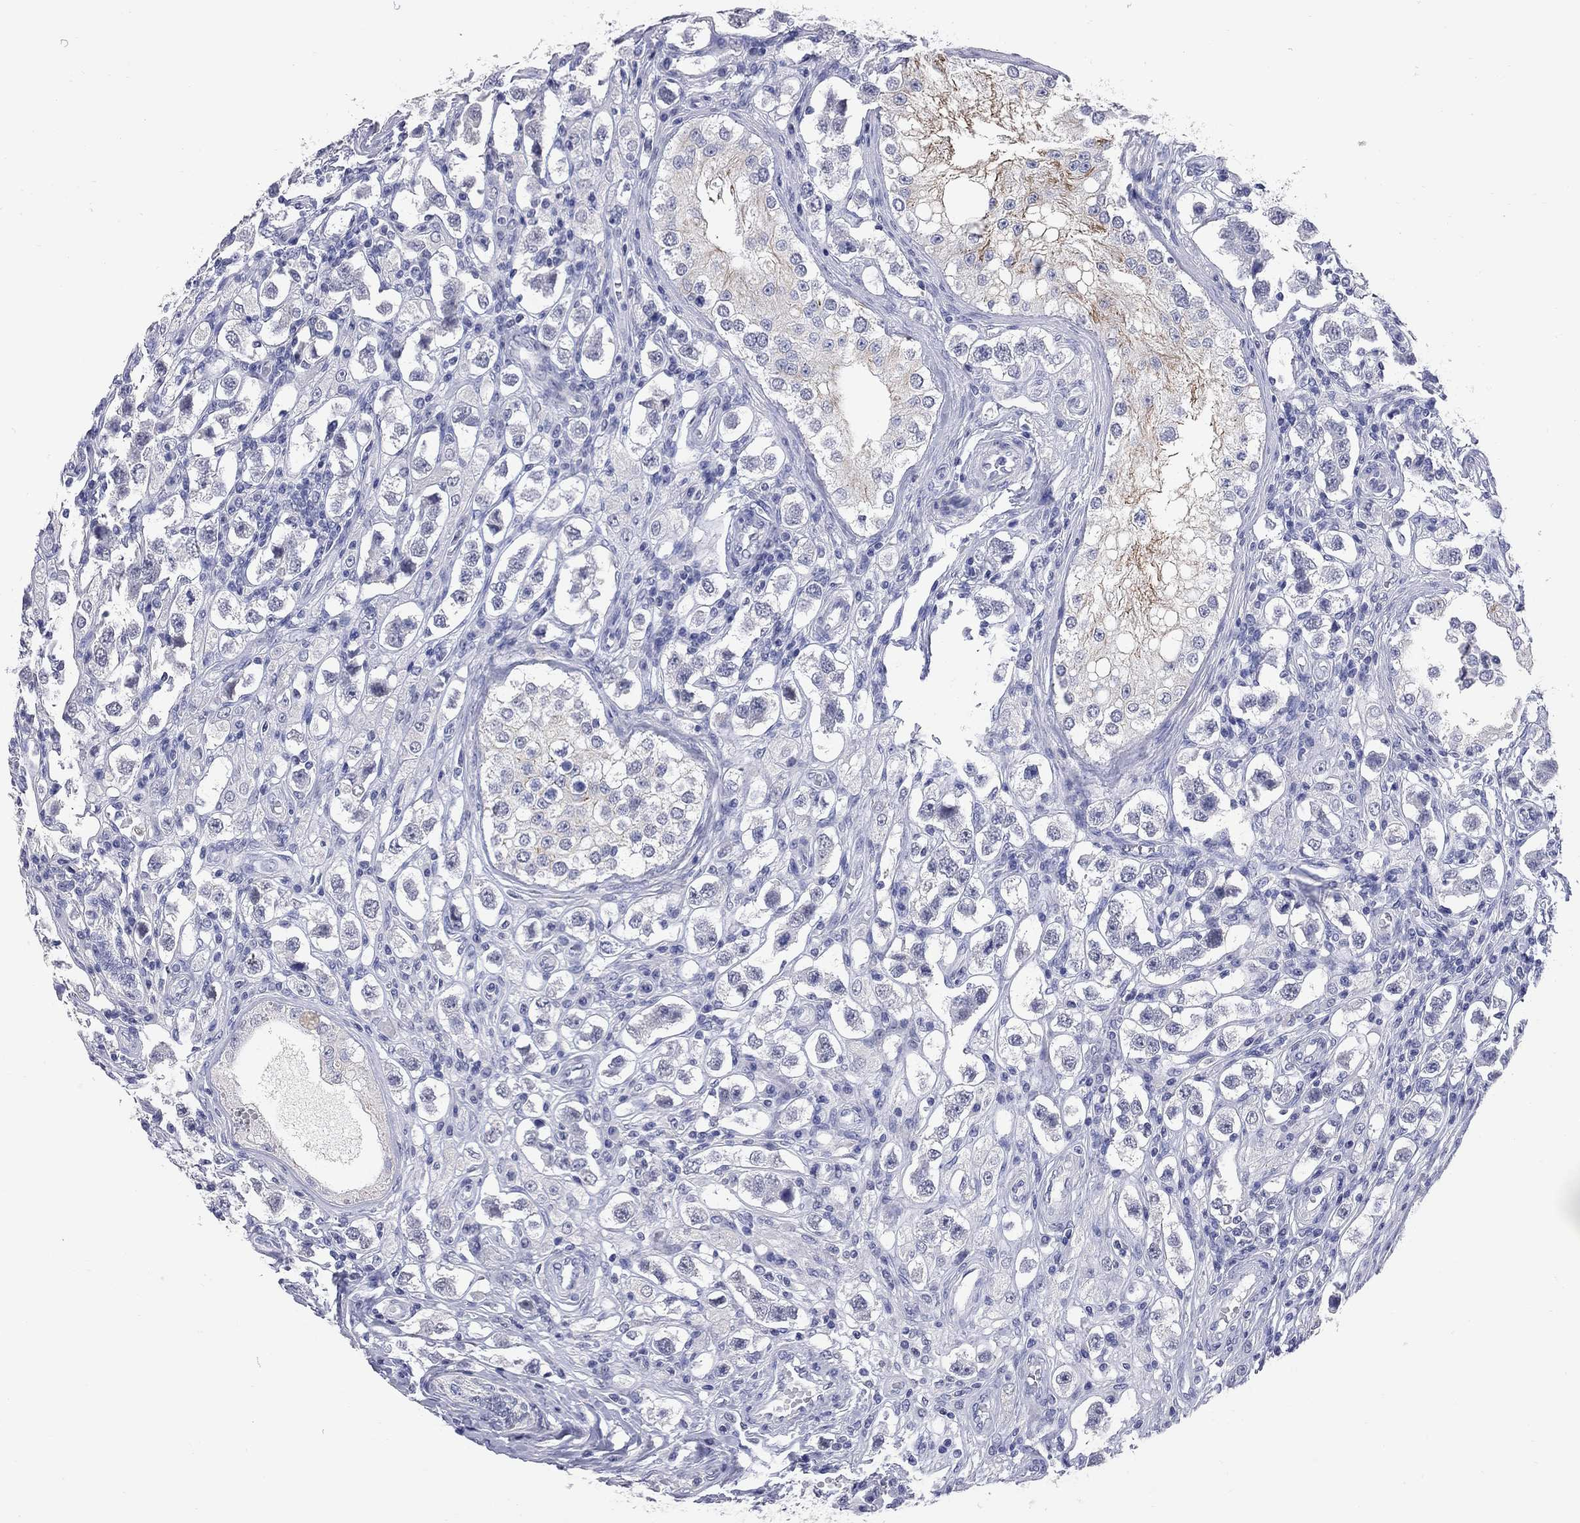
{"staining": {"intensity": "negative", "quantity": "none", "location": "none"}, "tissue": "testis cancer", "cell_type": "Tumor cells", "image_type": "cancer", "snomed": [{"axis": "morphology", "description": "Seminoma, NOS"}, {"axis": "topography", "description": "Testis"}], "caption": "DAB (3,3'-diaminobenzidine) immunohistochemical staining of human testis seminoma demonstrates no significant positivity in tumor cells.", "gene": "FAM221B", "patient": {"sex": "male", "age": 37}}